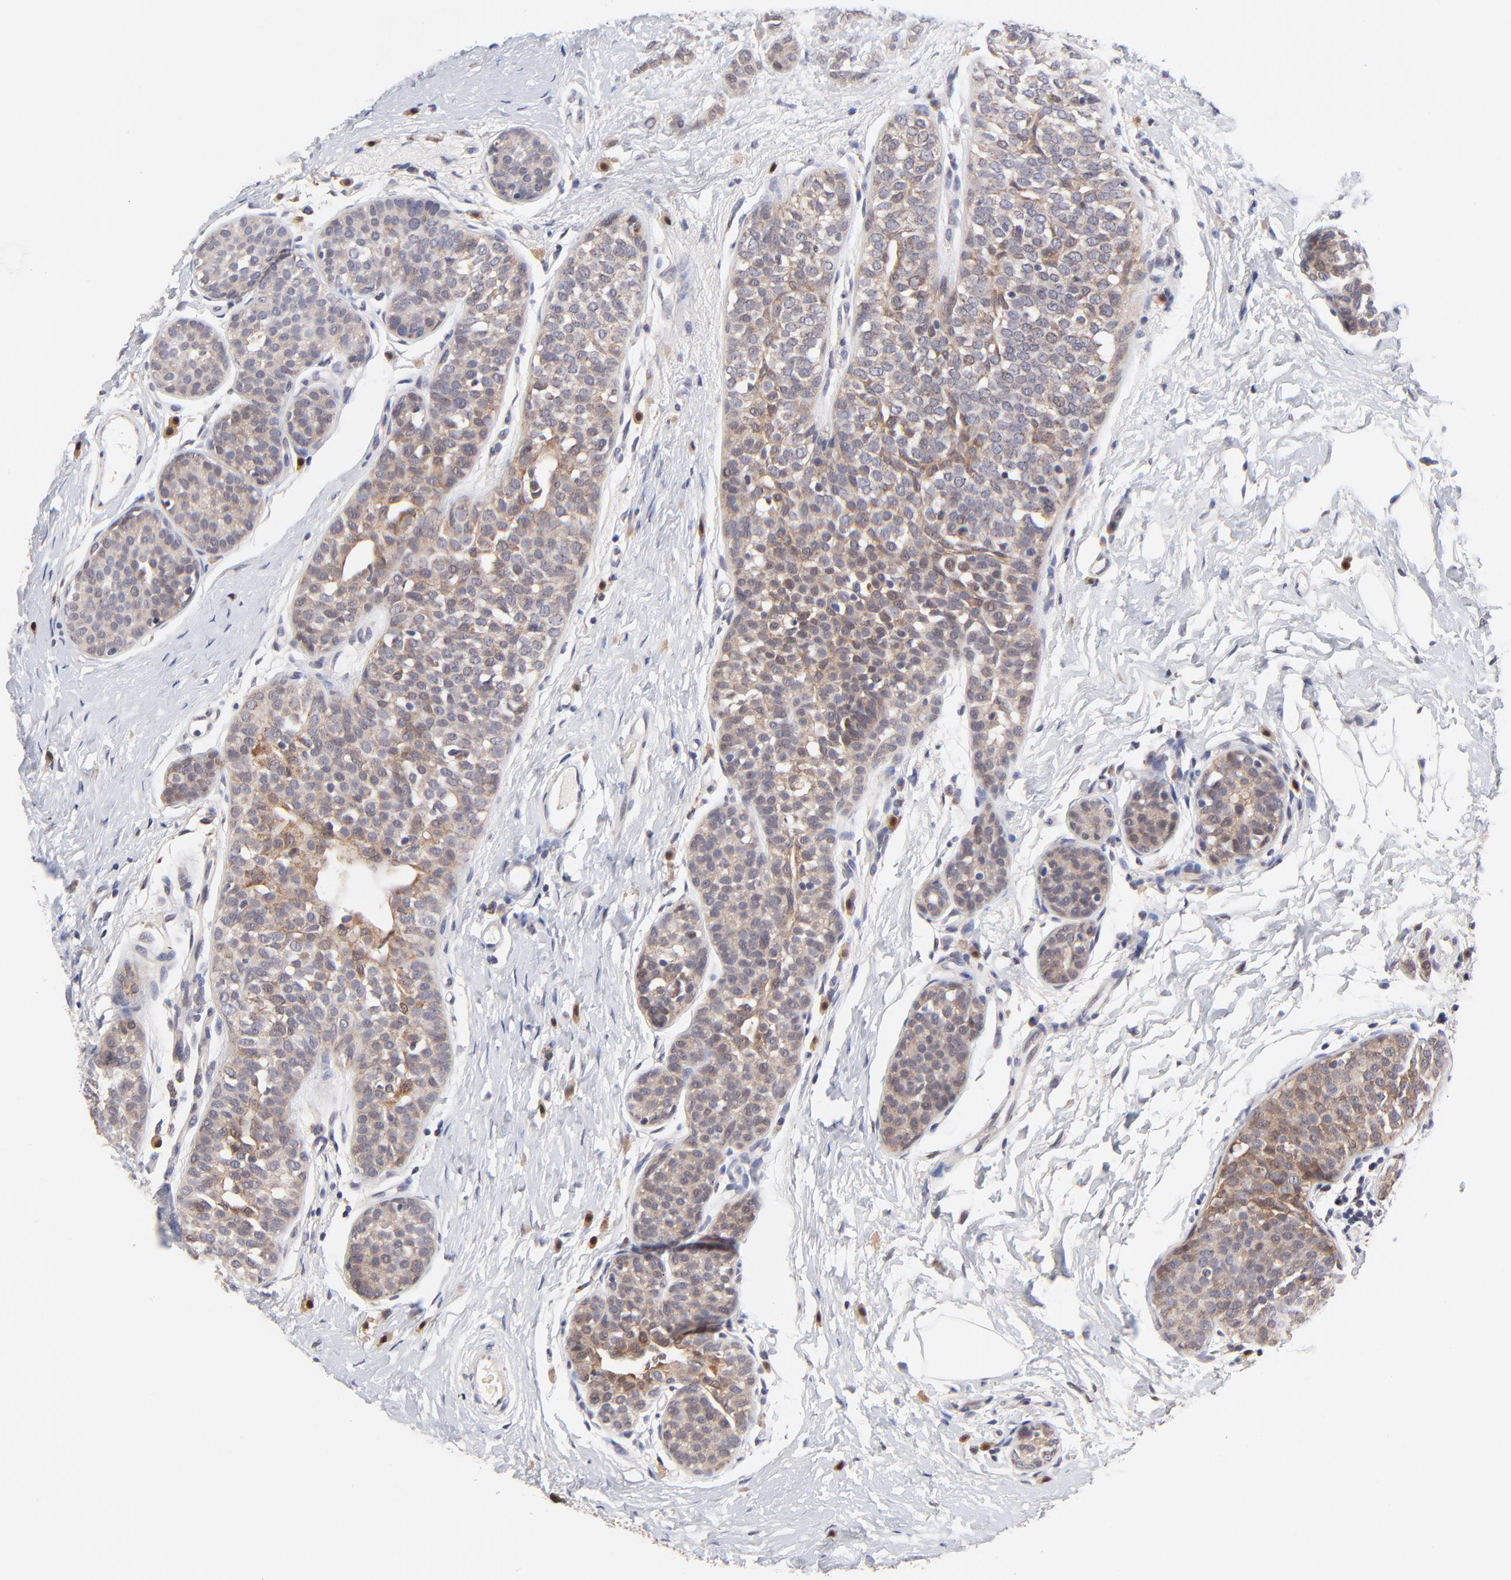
{"staining": {"intensity": "moderate", "quantity": ">75%", "location": "cytoplasmic/membranous"}, "tissue": "breast cancer", "cell_type": "Tumor cells", "image_type": "cancer", "snomed": [{"axis": "morphology", "description": "Lobular carcinoma, in situ"}, {"axis": "morphology", "description": "Lobular carcinoma"}, {"axis": "topography", "description": "Breast"}], "caption": "A histopathology image of lobular carcinoma in situ (breast) stained for a protein demonstrates moderate cytoplasmic/membranous brown staining in tumor cells.", "gene": "FBXL12", "patient": {"sex": "female", "age": 41}}